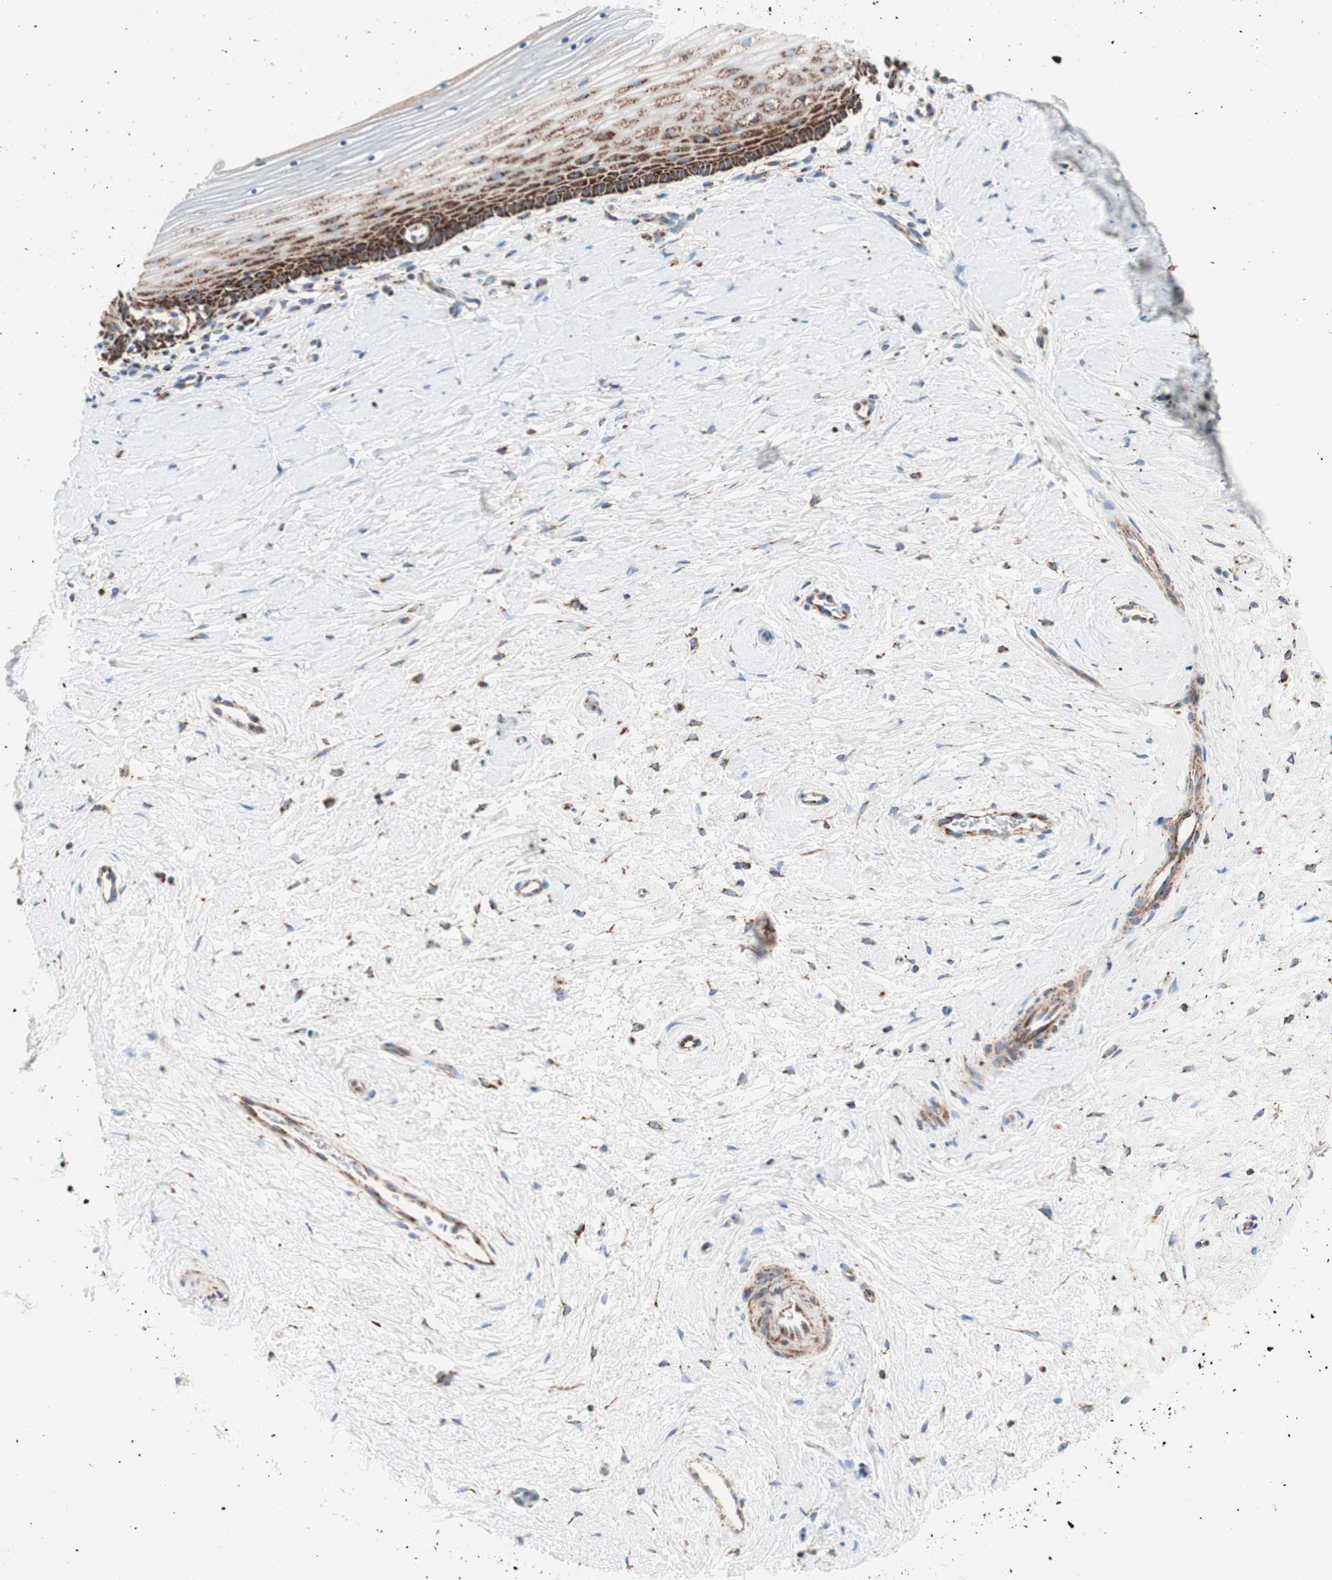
{"staining": {"intensity": "strong", "quantity": ">75%", "location": "cytoplasmic/membranous"}, "tissue": "cervix", "cell_type": "Glandular cells", "image_type": "normal", "snomed": [{"axis": "morphology", "description": "Normal tissue, NOS"}, {"axis": "topography", "description": "Cervix"}], "caption": "A brown stain shows strong cytoplasmic/membranous staining of a protein in glandular cells of unremarkable human cervix.", "gene": "TOMM20", "patient": {"sex": "female", "age": 39}}